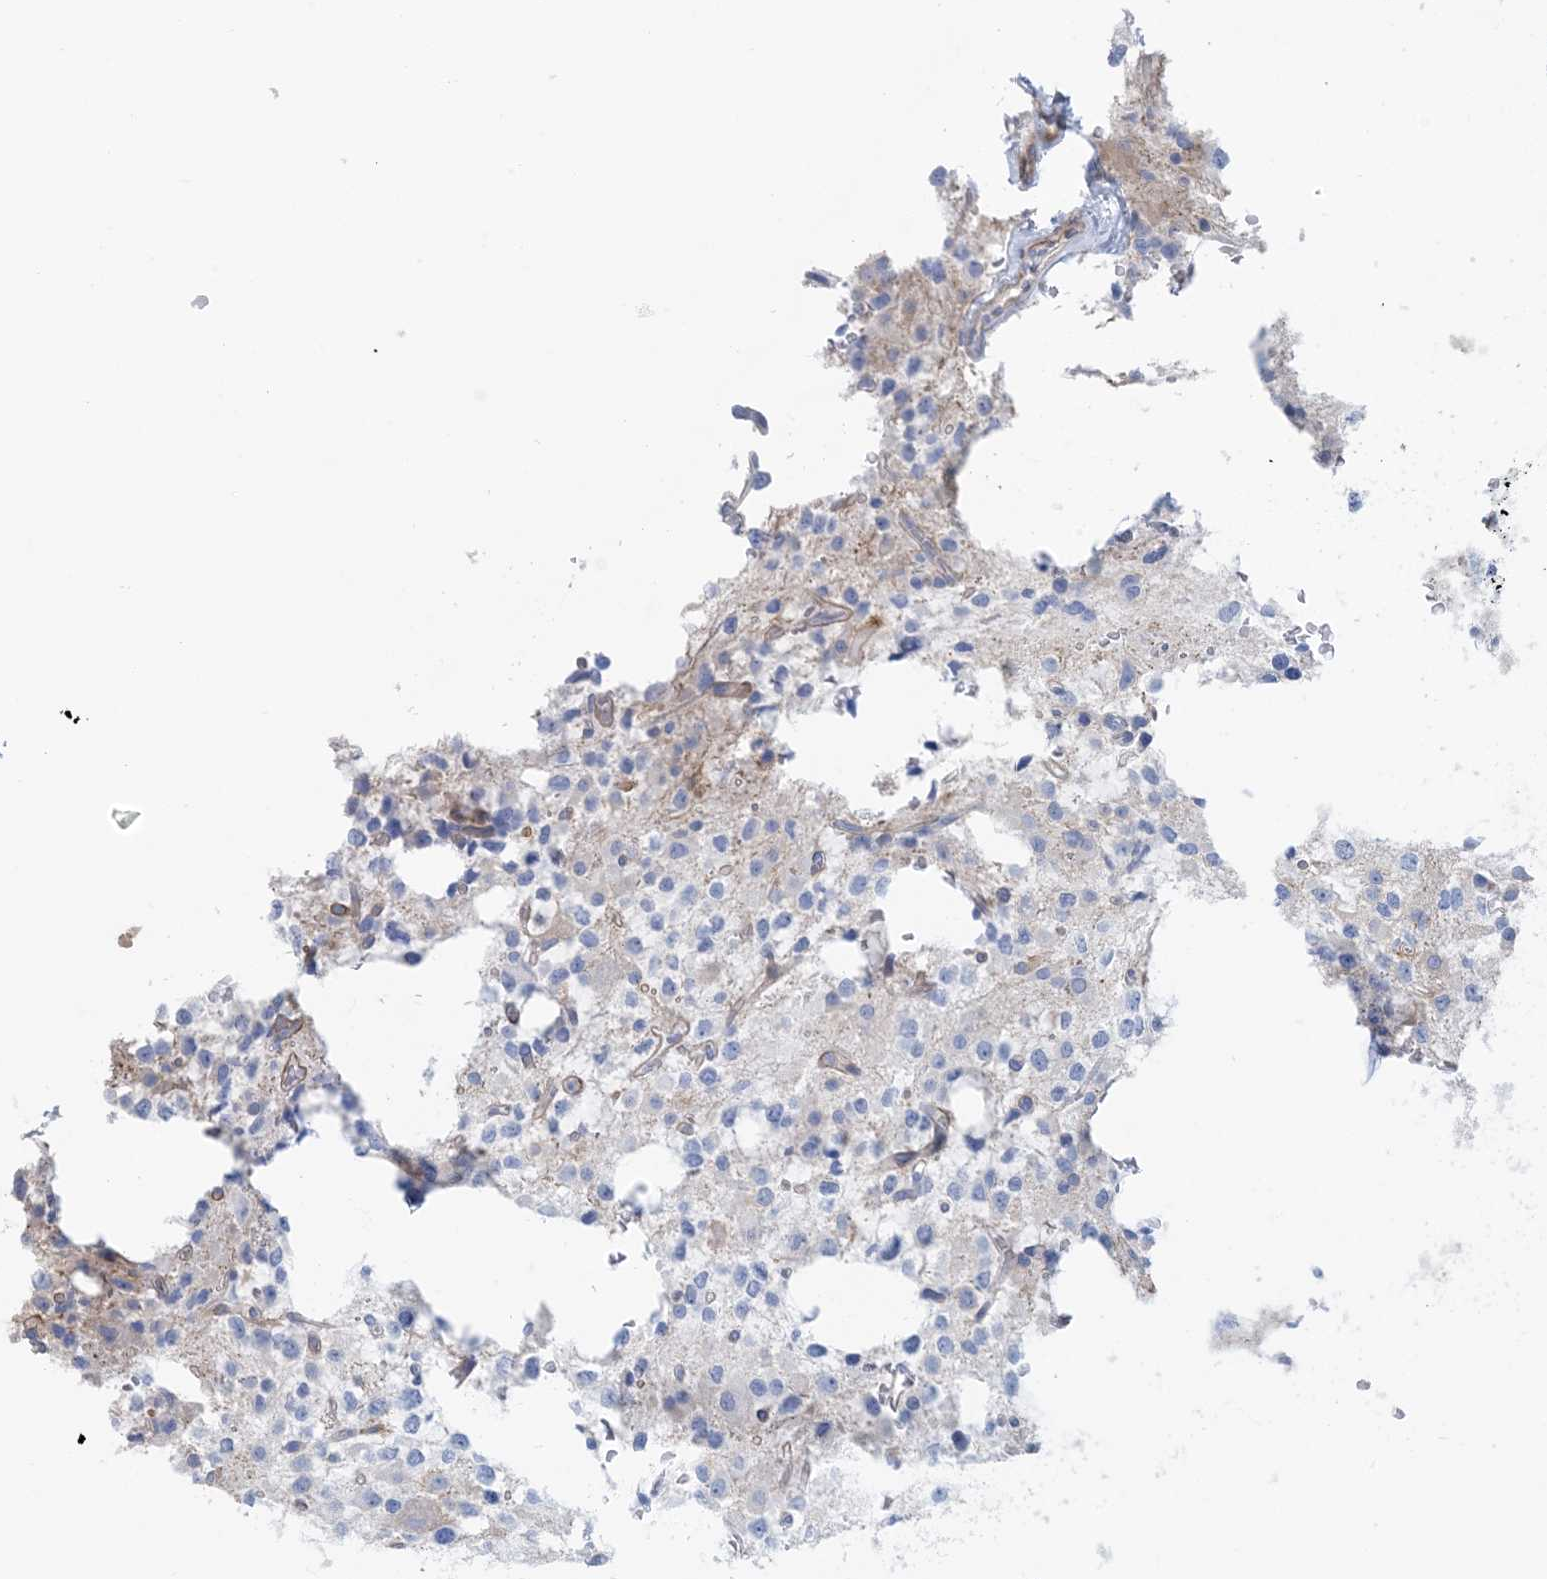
{"staining": {"intensity": "negative", "quantity": "none", "location": "none"}, "tissue": "glioma", "cell_type": "Tumor cells", "image_type": "cancer", "snomed": [{"axis": "morphology", "description": "Glioma, malignant, High grade"}, {"axis": "topography", "description": "Brain"}], "caption": "A high-resolution histopathology image shows immunohistochemistry (IHC) staining of malignant glioma (high-grade), which reveals no significant expression in tumor cells. (Brightfield microscopy of DAB IHC at high magnification).", "gene": "SHANK1", "patient": {"sex": "female", "age": 62}}